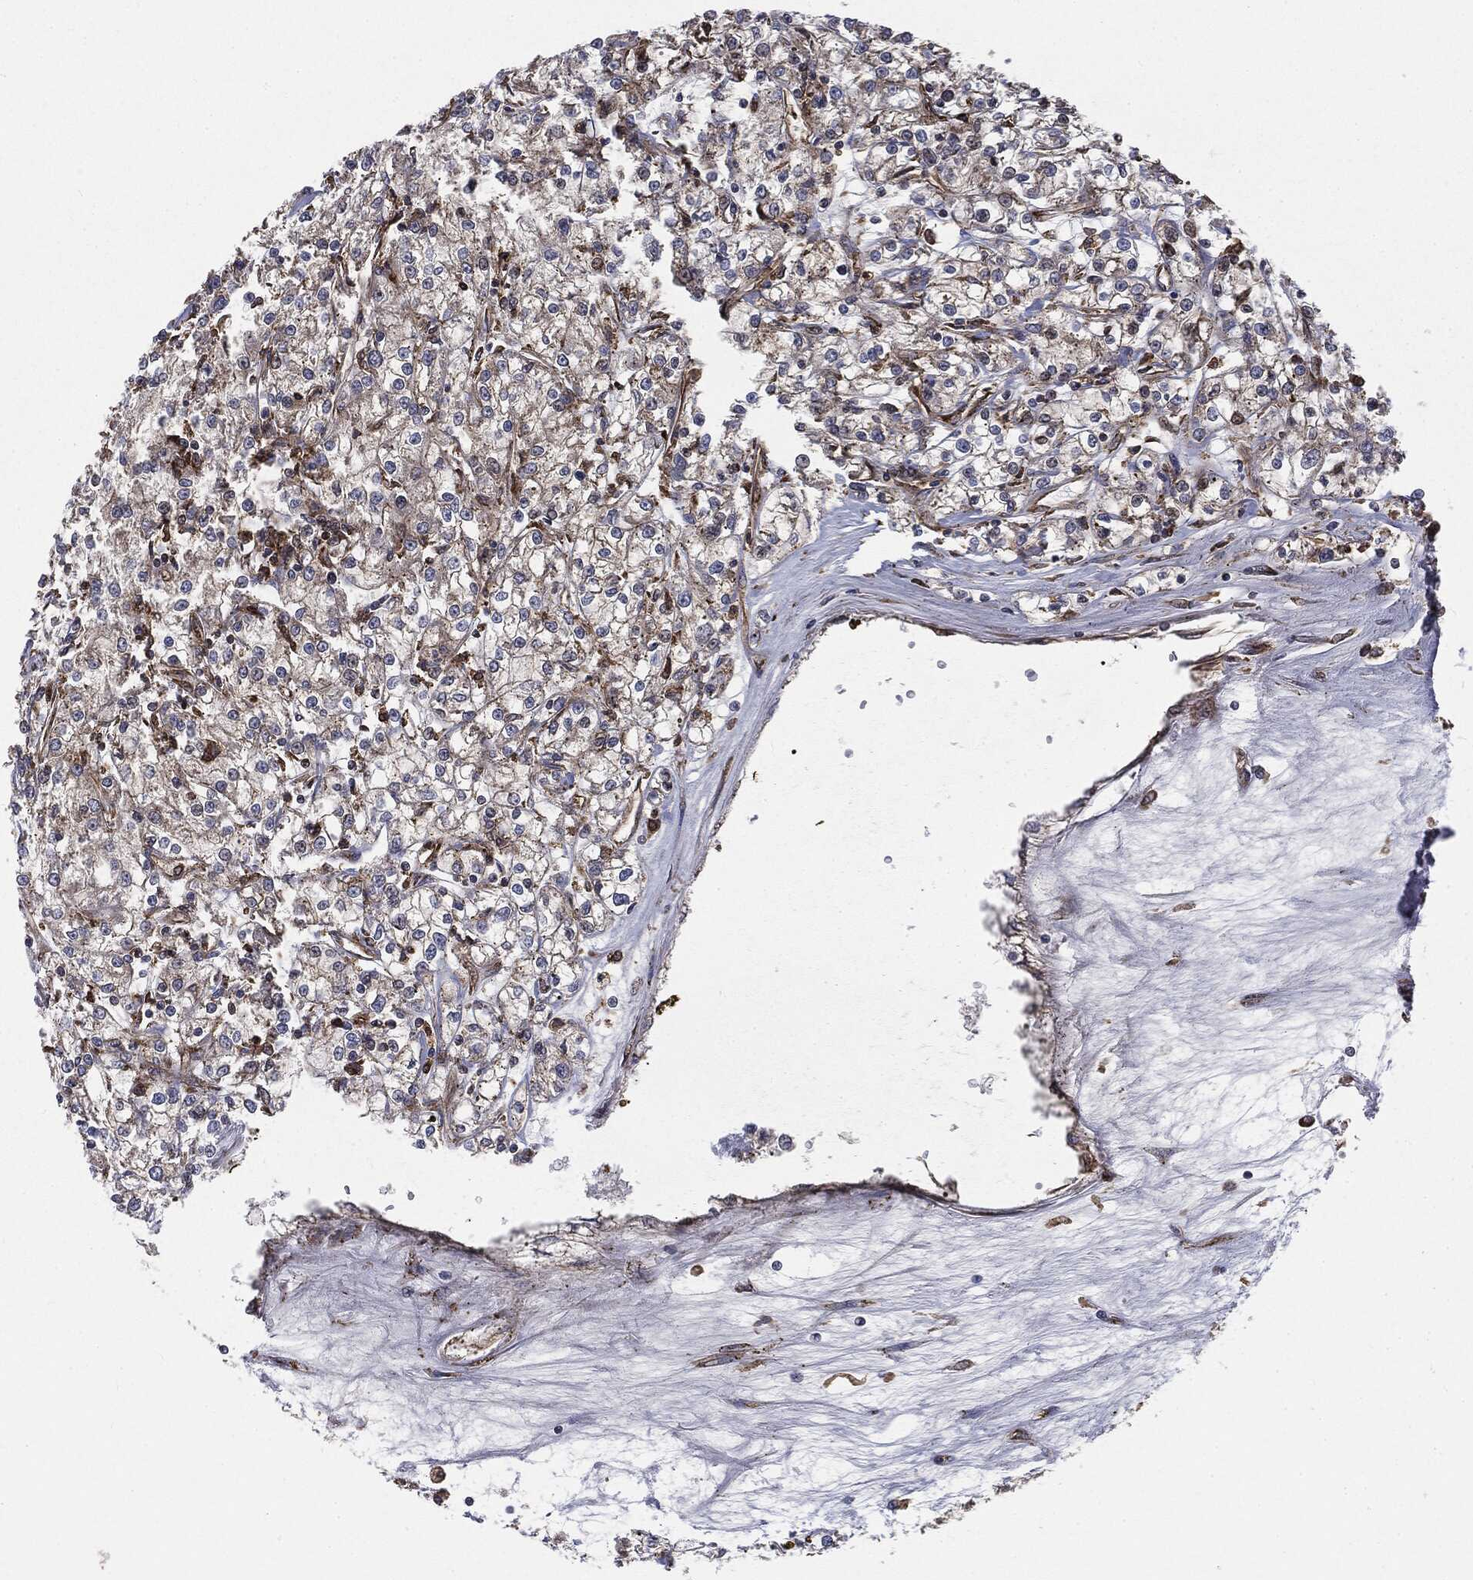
{"staining": {"intensity": "moderate", "quantity": ">75%", "location": "cytoplasmic/membranous"}, "tissue": "renal cancer", "cell_type": "Tumor cells", "image_type": "cancer", "snomed": [{"axis": "morphology", "description": "Adenocarcinoma, NOS"}, {"axis": "topography", "description": "Kidney"}], "caption": "DAB (3,3'-diaminobenzidine) immunohistochemical staining of adenocarcinoma (renal) shows moderate cytoplasmic/membranous protein positivity in about >75% of tumor cells. (DAB IHC, brown staining for protein, blue staining for nuclei).", "gene": "CYLD", "patient": {"sex": "female", "age": 59}}